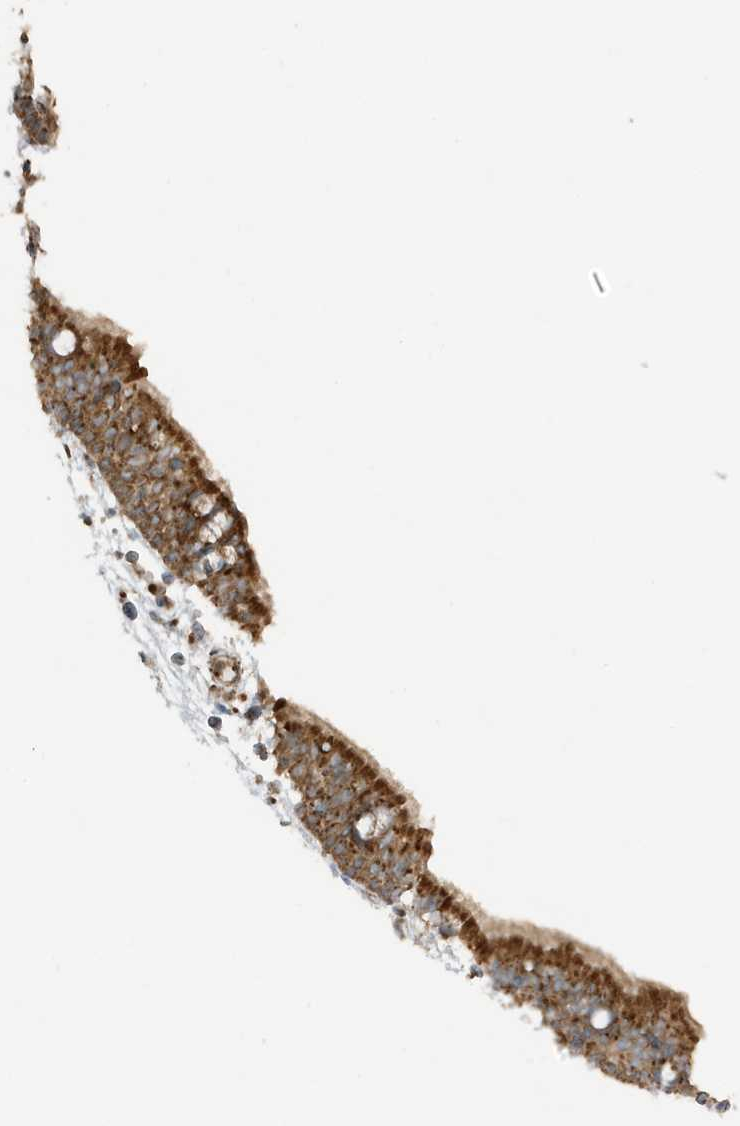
{"staining": {"intensity": "strong", "quantity": ">75%", "location": "cytoplasmic/membranous"}, "tissue": "nasopharynx", "cell_type": "Respiratory epithelial cells", "image_type": "normal", "snomed": [{"axis": "morphology", "description": "Normal tissue, NOS"}, {"axis": "morphology", "description": "Inflammation, NOS"}, {"axis": "morphology", "description": "Malignant melanoma, Metastatic site"}, {"axis": "topography", "description": "Nasopharynx"}], "caption": "Approximately >75% of respiratory epithelial cells in normal human nasopharynx display strong cytoplasmic/membranous protein expression as visualized by brown immunohistochemical staining.", "gene": "GOLGA4", "patient": {"sex": "male", "age": 70}}